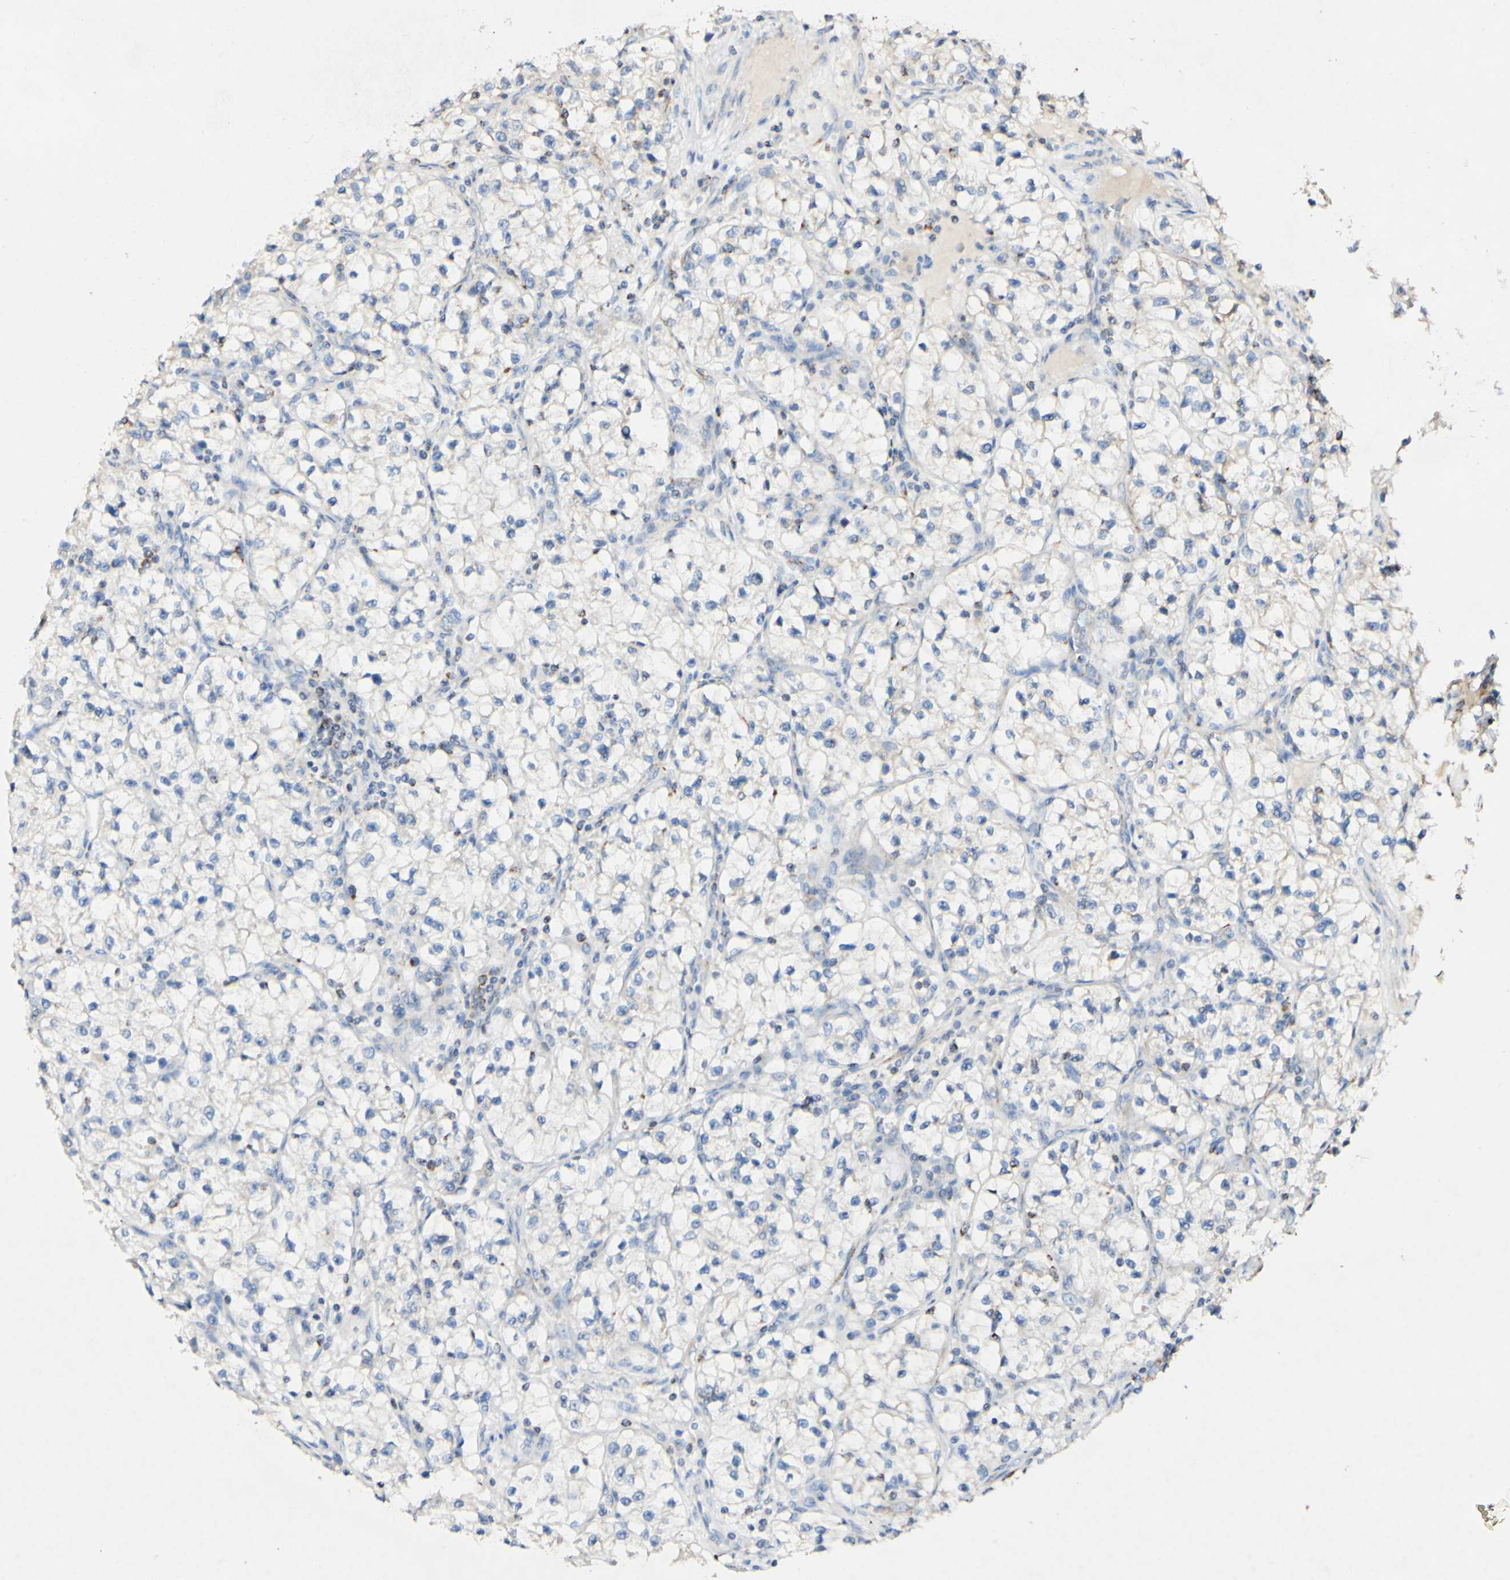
{"staining": {"intensity": "negative", "quantity": "none", "location": "none"}, "tissue": "renal cancer", "cell_type": "Tumor cells", "image_type": "cancer", "snomed": [{"axis": "morphology", "description": "Adenocarcinoma, NOS"}, {"axis": "topography", "description": "Kidney"}], "caption": "Tumor cells show no significant protein positivity in adenocarcinoma (renal). (Brightfield microscopy of DAB immunohistochemistry (IHC) at high magnification).", "gene": "OXCT1", "patient": {"sex": "female", "age": 57}}